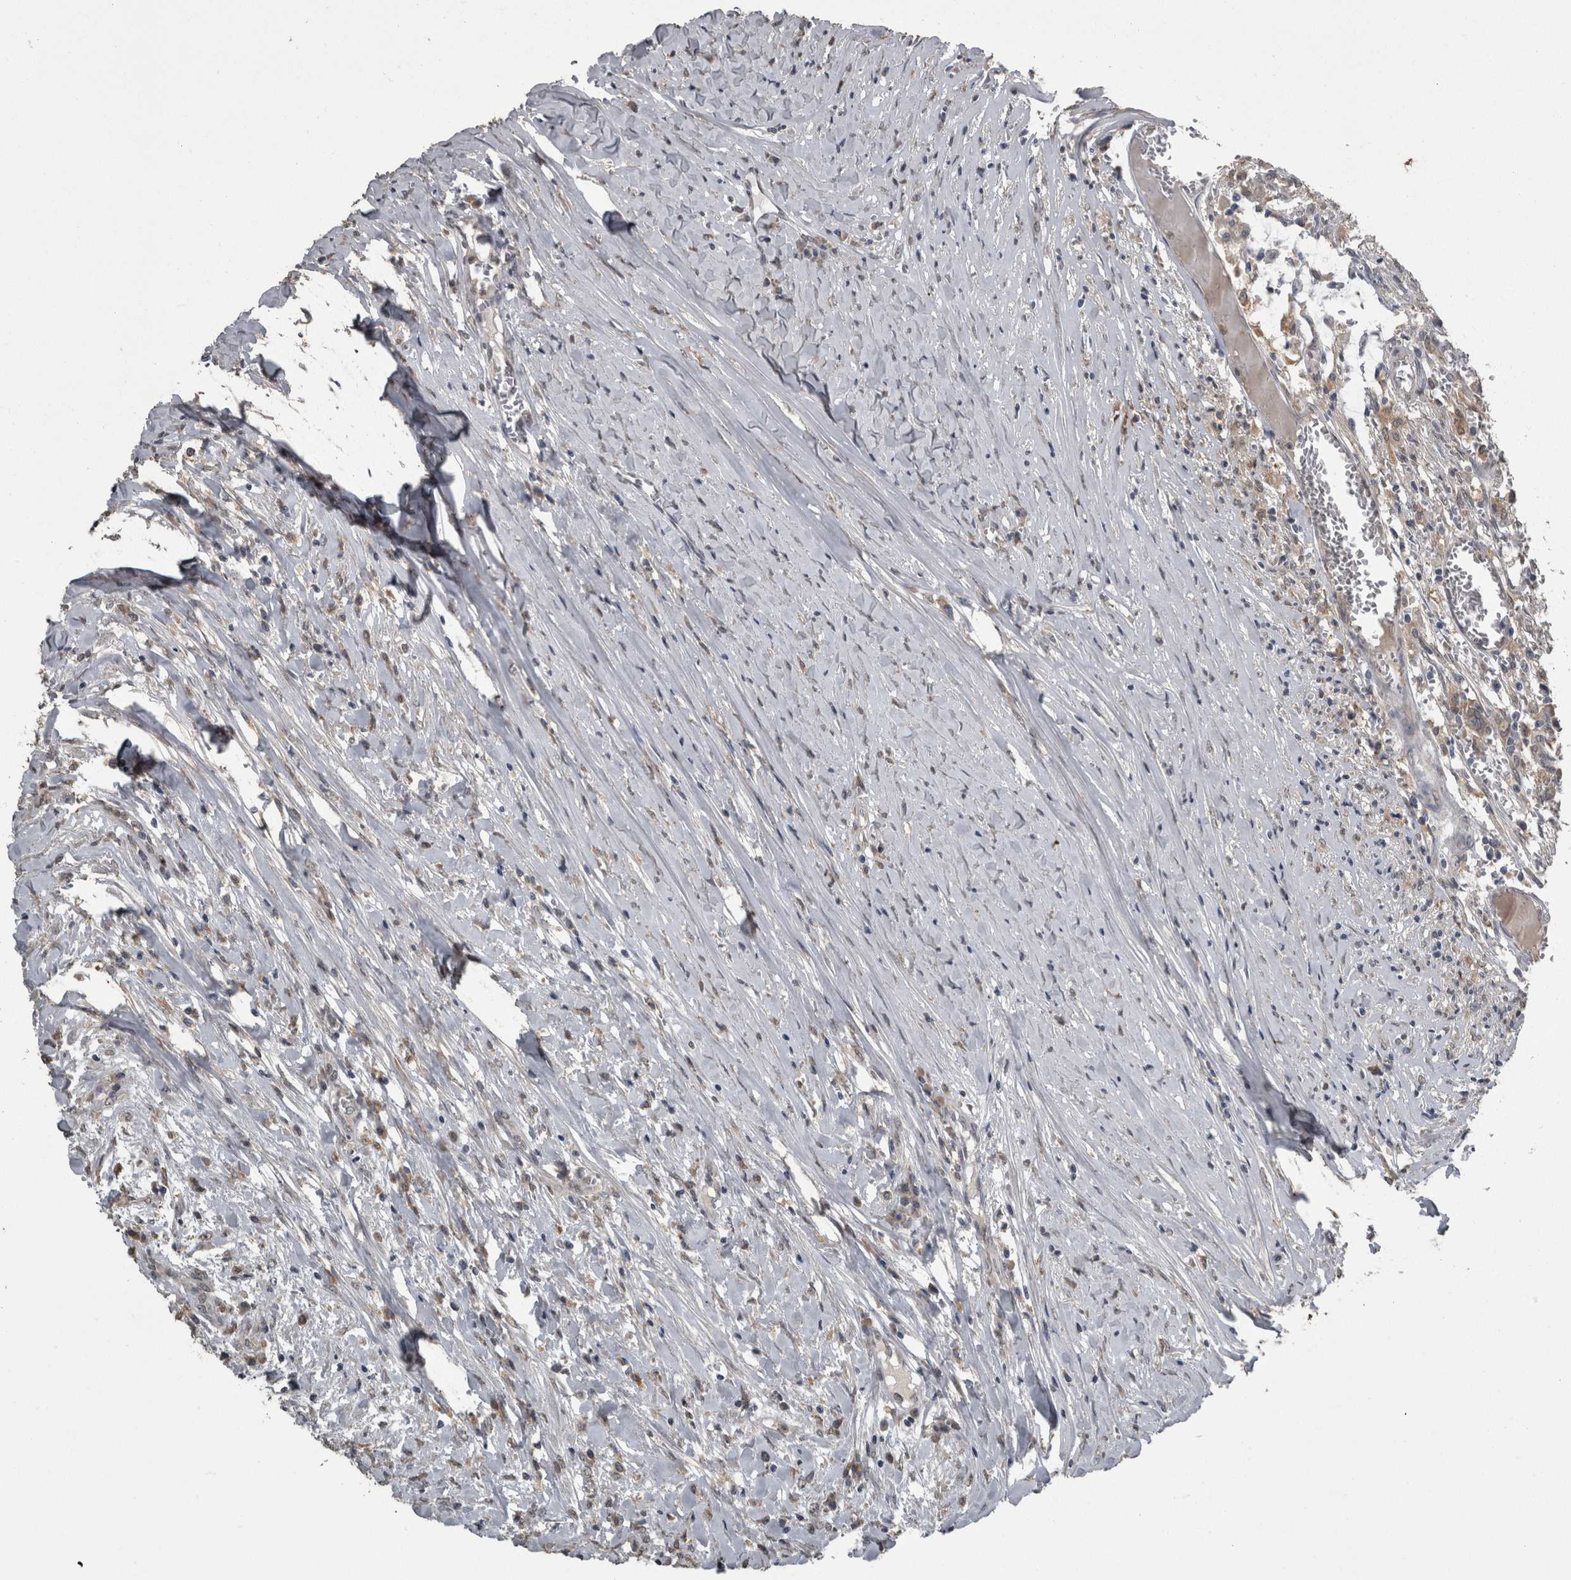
{"staining": {"intensity": "weak", "quantity": "<25%", "location": "cytoplasmic/membranous"}, "tissue": "colorectal cancer", "cell_type": "Tumor cells", "image_type": "cancer", "snomed": [{"axis": "morphology", "description": "Adenocarcinoma, NOS"}, {"axis": "topography", "description": "Colon"}], "caption": "Colorectal cancer was stained to show a protein in brown. There is no significant positivity in tumor cells.", "gene": "PIK3AP1", "patient": {"sex": "male", "age": 45}}